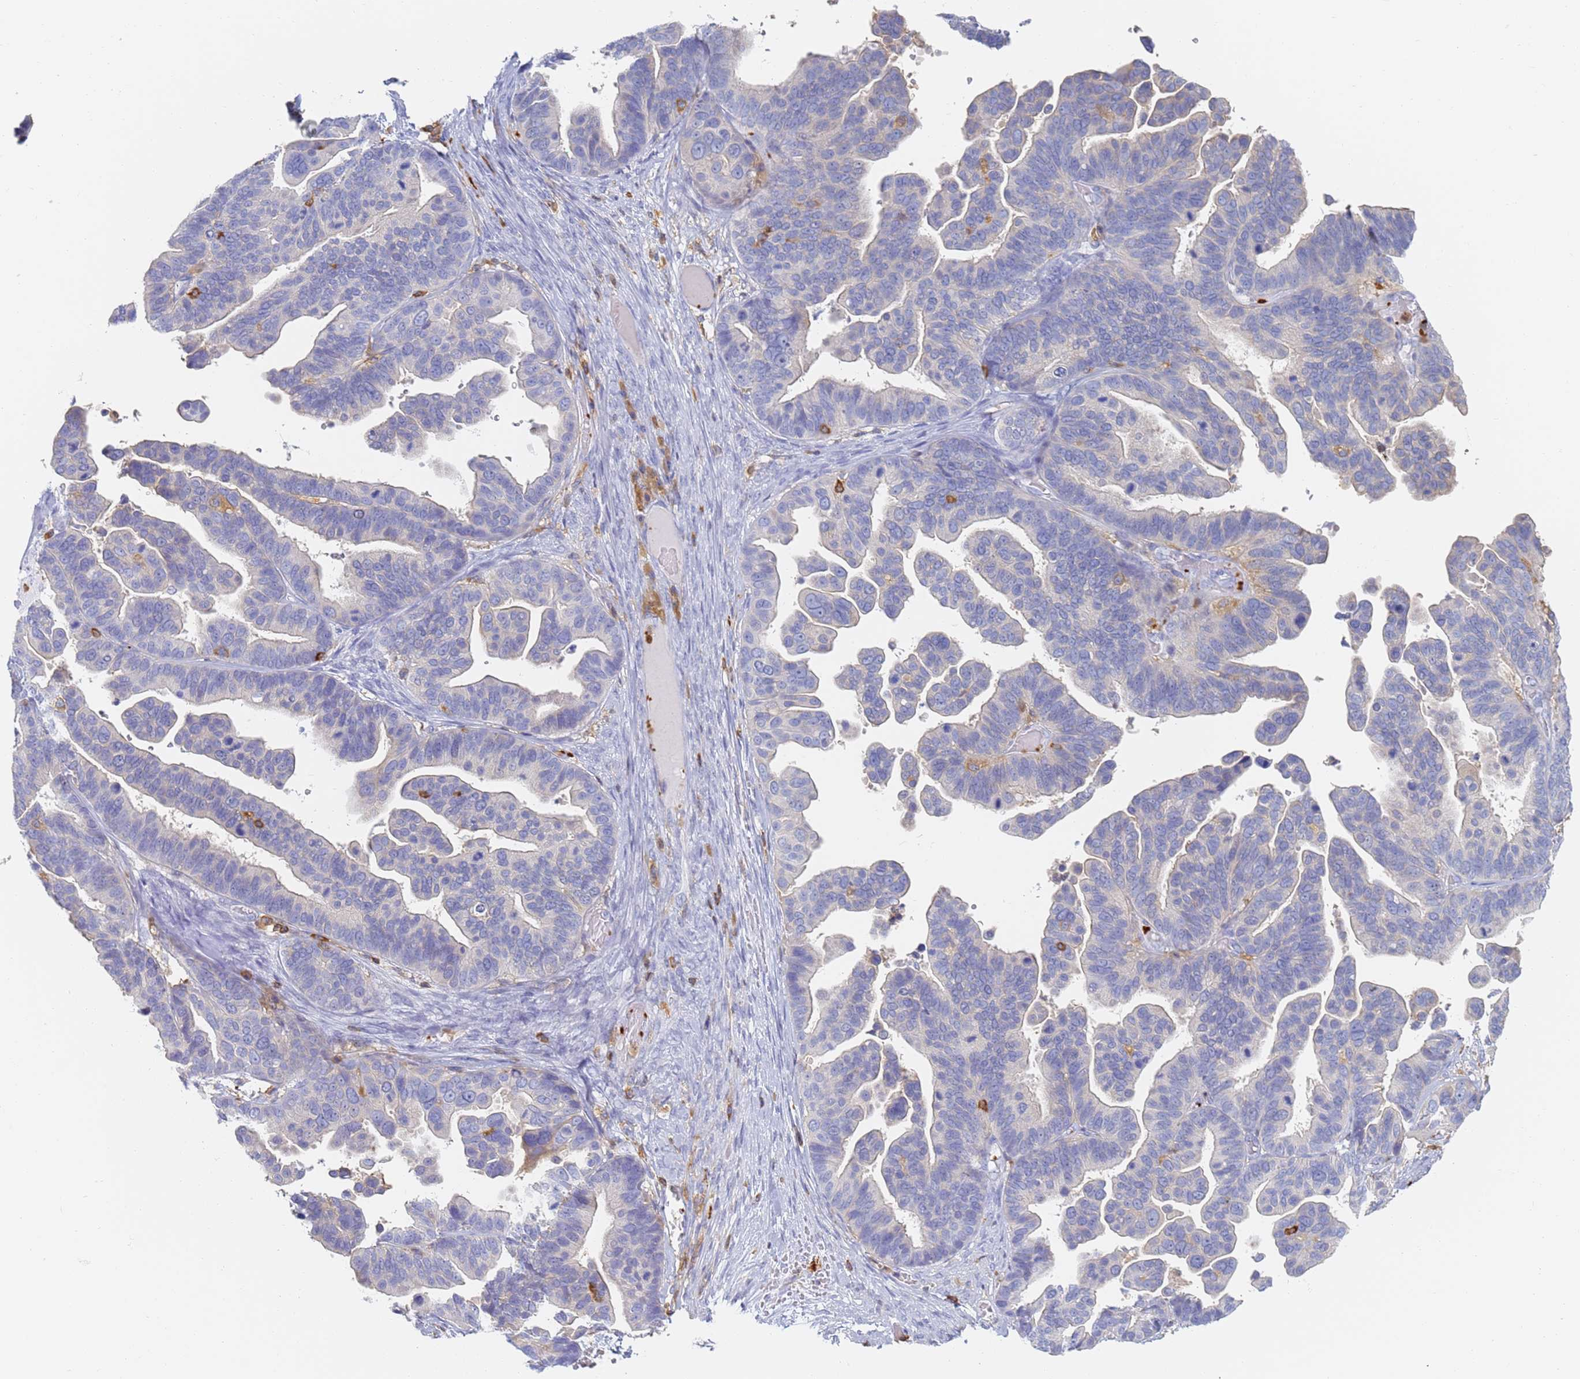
{"staining": {"intensity": "negative", "quantity": "none", "location": "none"}, "tissue": "ovarian cancer", "cell_type": "Tumor cells", "image_type": "cancer", "snomed": [{"axis": "morphology", "description": "Cystadenocarcinoma, serous, NOS"}, {"axis": "topography", "description": "Ovary"}], "caption": "High power microscopy micrograph of an immunohistochemistry (IHC) micrograph of ovarian cancer (serous cystadenocarcinoma), revealing no significant expression in tumor cells.", "gene": "BIN2", "patient": {"sex": "female", "age": 56}}